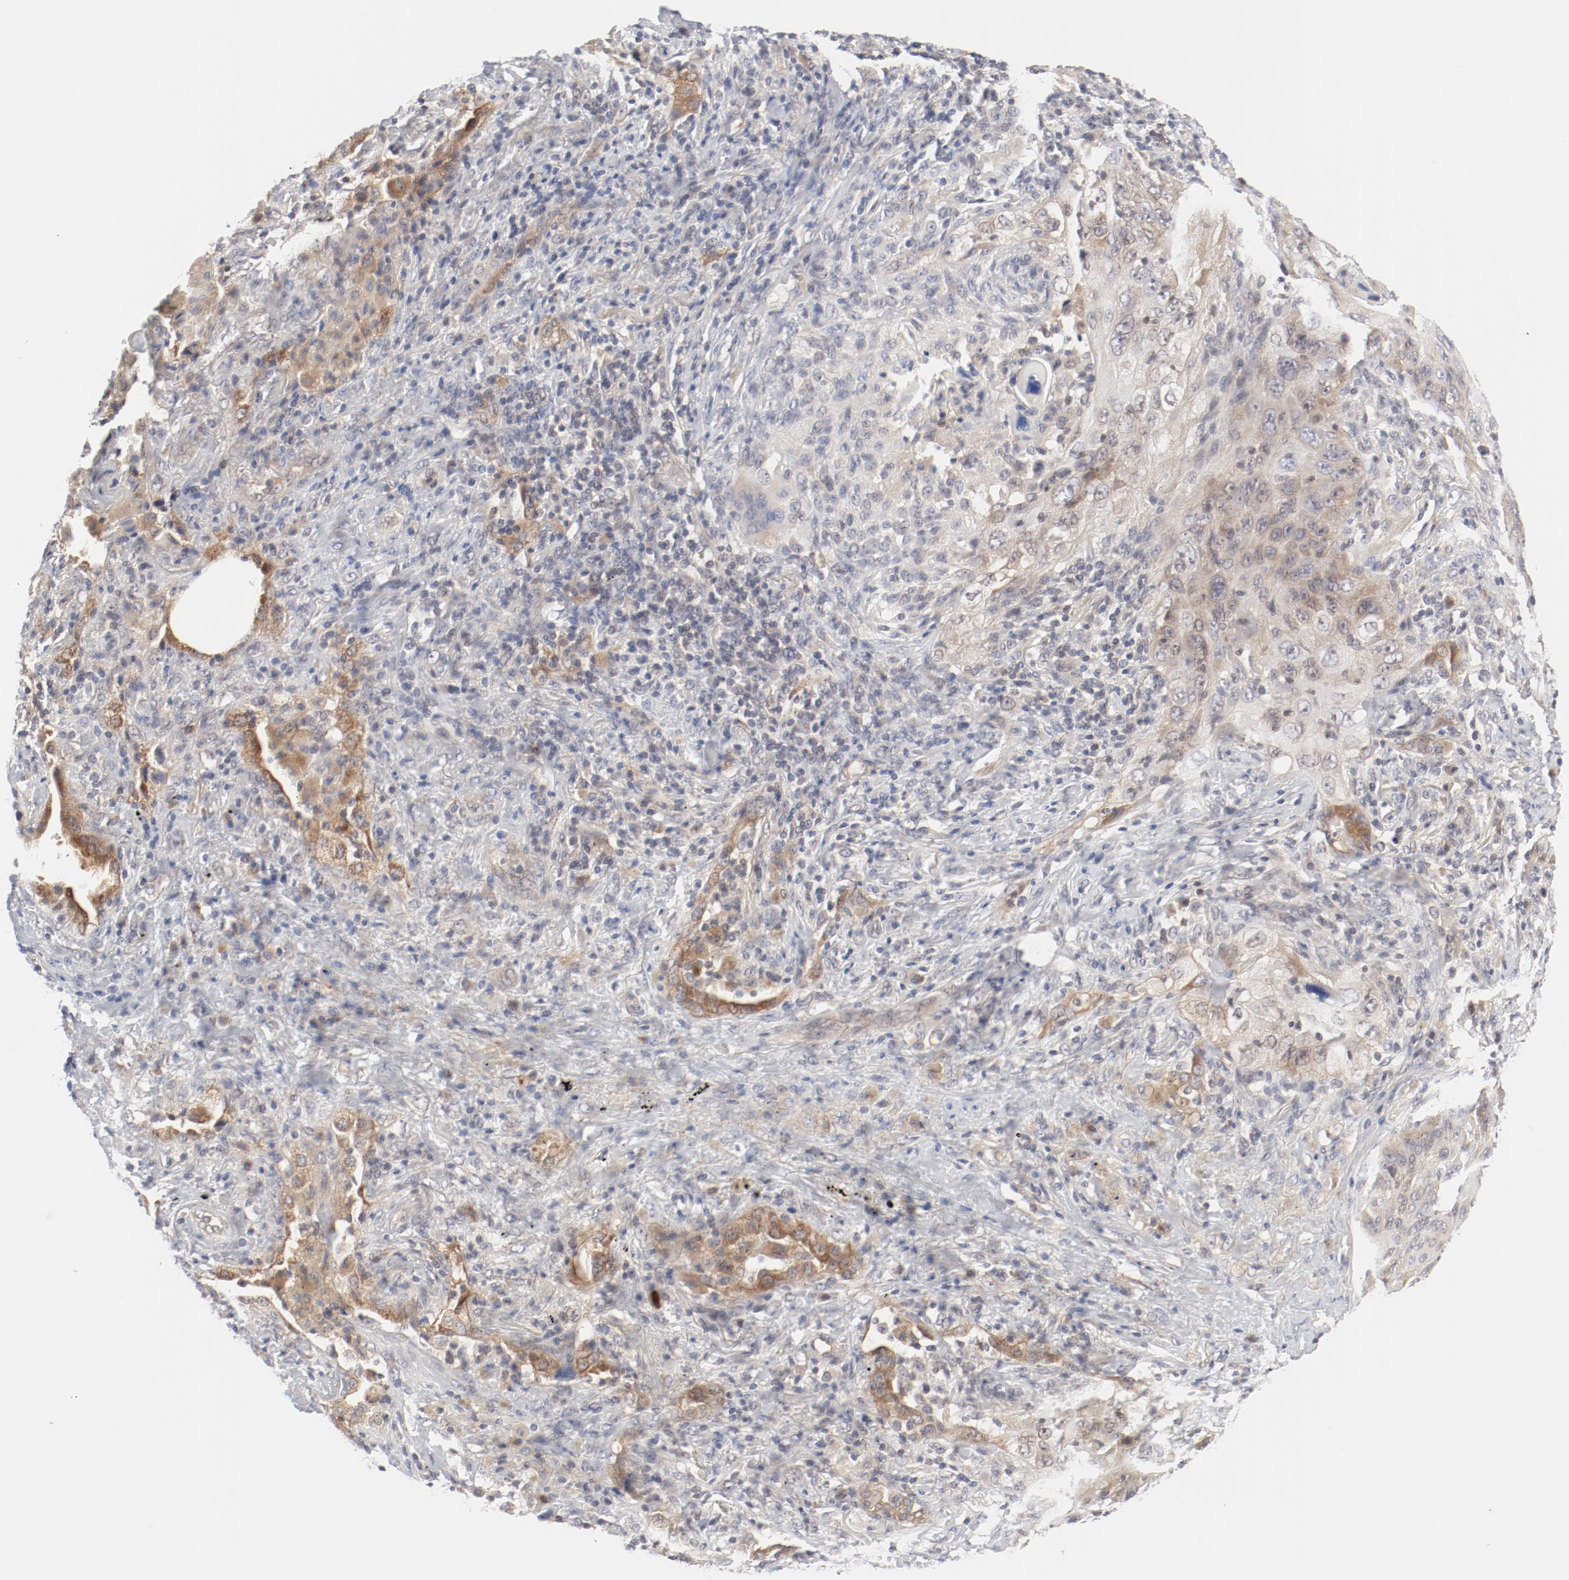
{"staining": {"intensity": "strong", "quantity": ">75%", "location": "cytoplasmic/membranous"}, "tissue": "lung cancer", "cell_type": "Tumor cells", "image_type": "cancer", "snomed": [{"axis": "morphology", "description": "Squamous cell carcinoma, NOS"}, {"axis": "topography", "description": "Lung"}], "caption": "Squamous cell carcinoma (lung) stained for a protein (brown) reveals strong cytoplasmic/membranous positive staining in about >75% of tumor cells.", "gene": "BAD", "patient": {"sex": "female", "age": 67}}